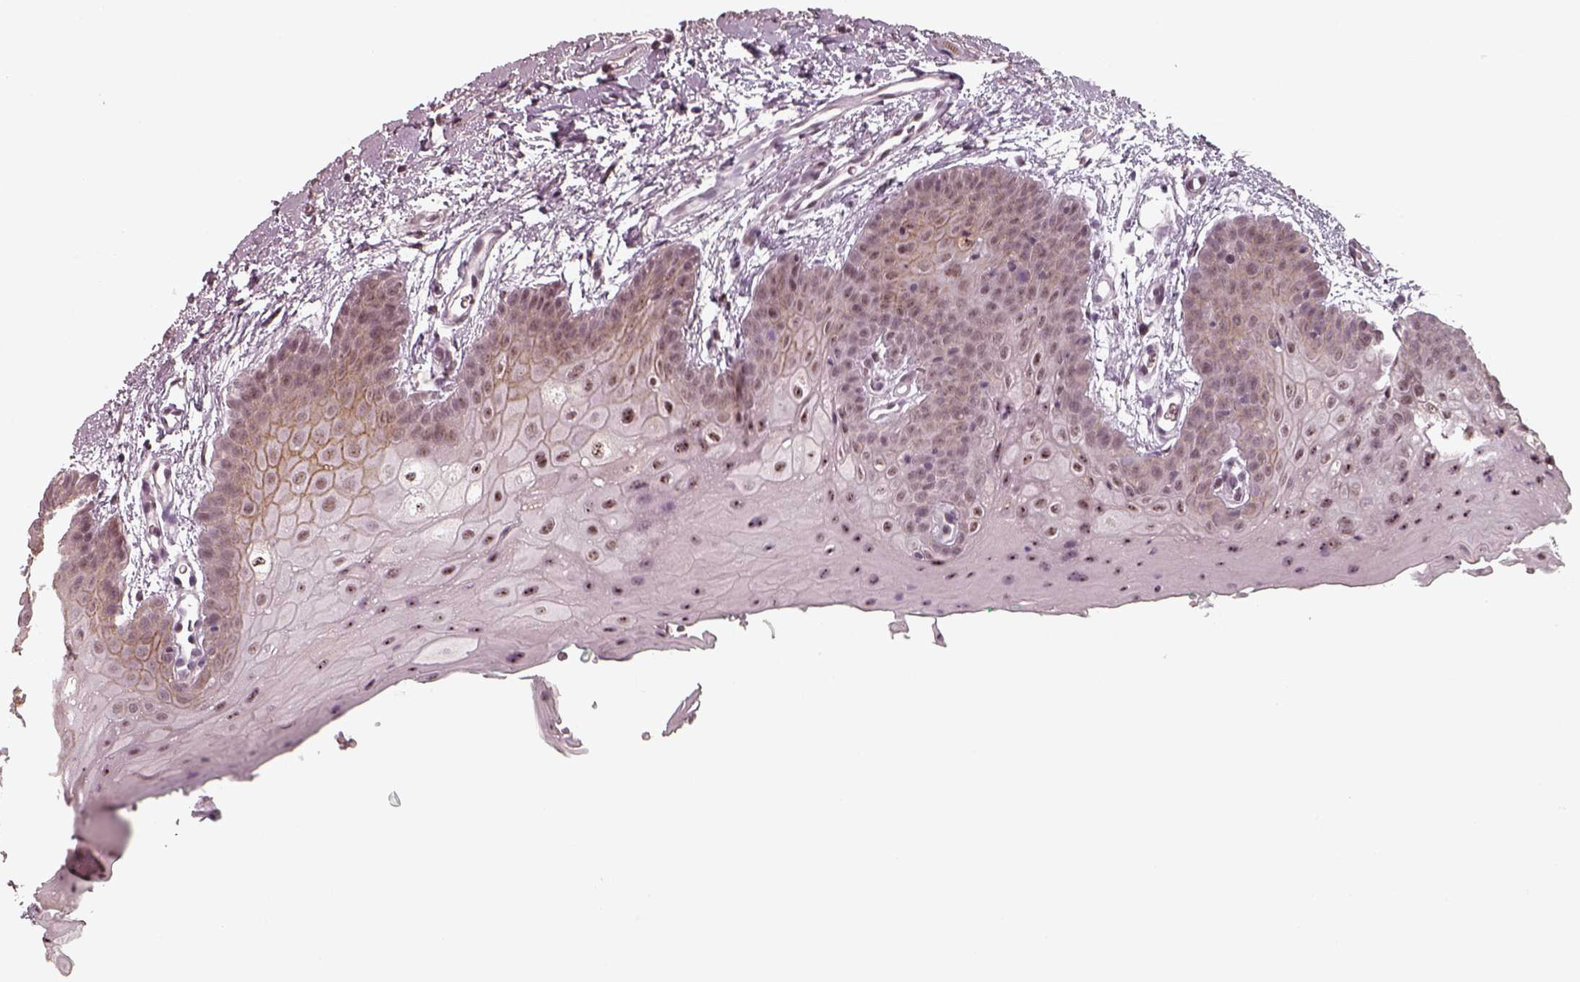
{"staining": {"intensity": "strong", "quantity": ">75%", "location": "nuclear"}, "tissue": "oral mucosa", "cell_type": "Squamous epithelial cells", "image_type": "normal", "snomed": [{"axis": "morphology", "description": "Normal tissue, NOS"}, {"axis": "morphology", "description": "Squamous cell carcinoma, NOS"}, {"axis": "topography", "description": "Oral tissue"}, {"axis": "topography", "description": "Head-Neck"}], "caption": "Immunohistochemical staining of normal oral mucosa reveals >75% levels of strong nuclear protein staining in about >75% of squamous epithelial cells. (Brightfield microscopy of DAB IHC at high magnification).", "gene": "ATXN7L3", "patient": {"sex": "female", "age": 50}}